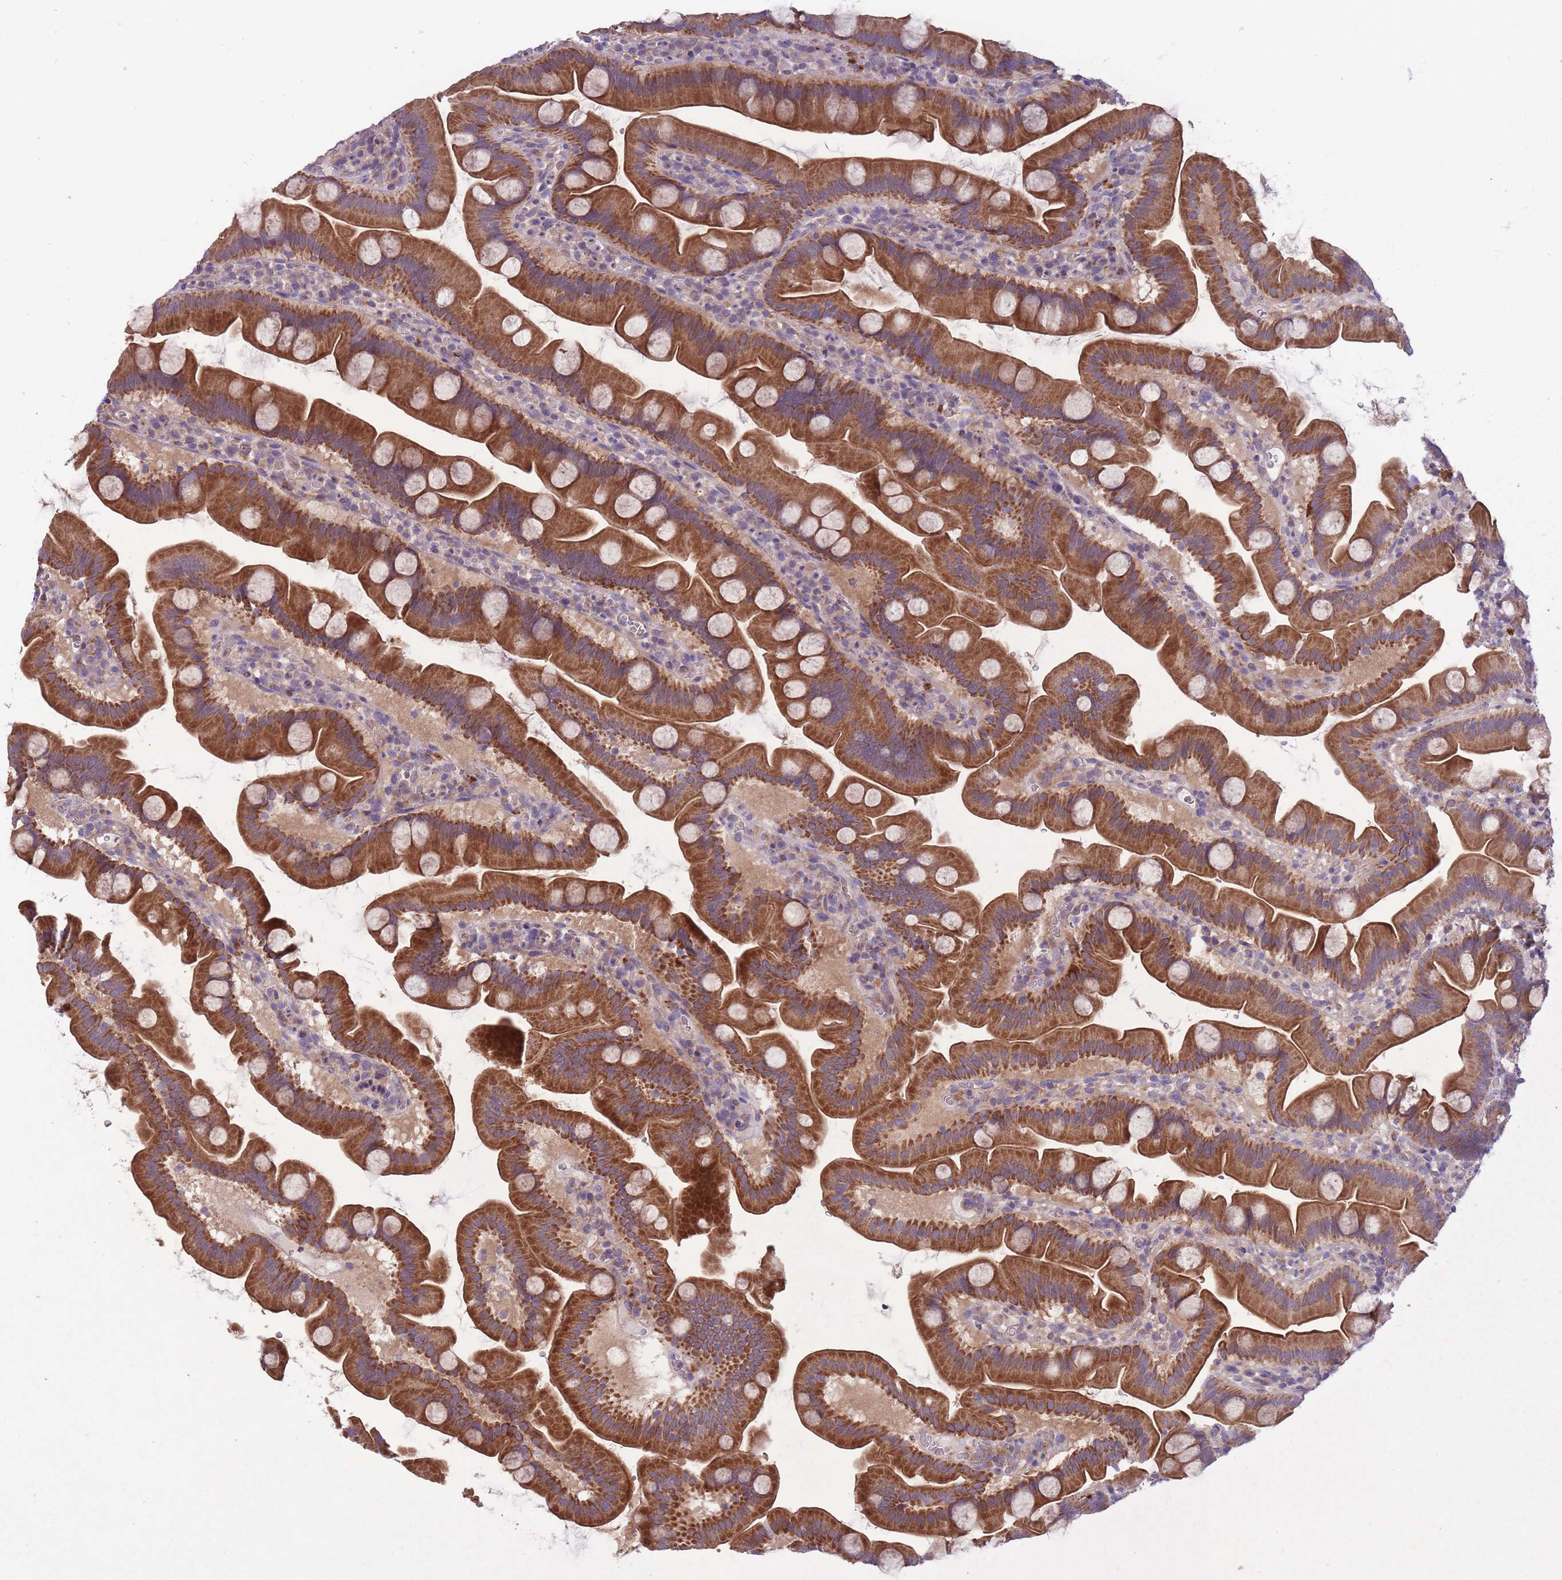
{"staining": {"intensity": "strong", "quantity": ">75%", "location": "cytoplasmic/membranous"}, "tissue": "small intestine", "cell_type": "Glandular cells", "image_type": "normal", "snomed": [{"axis": "morphology", "description": "Normal tissue, NOS"}, {"axis": "topography", "description": "Small intestine"}], "caption": "This image reveals immunohistochemistry (IHC) staining of normal human small intestine, with high strong cytoplasmic/membranous expression in approximately >75% of glandular cells.", "gene": "ITPKC", "patient": {"sex": "female", "age": 68}}